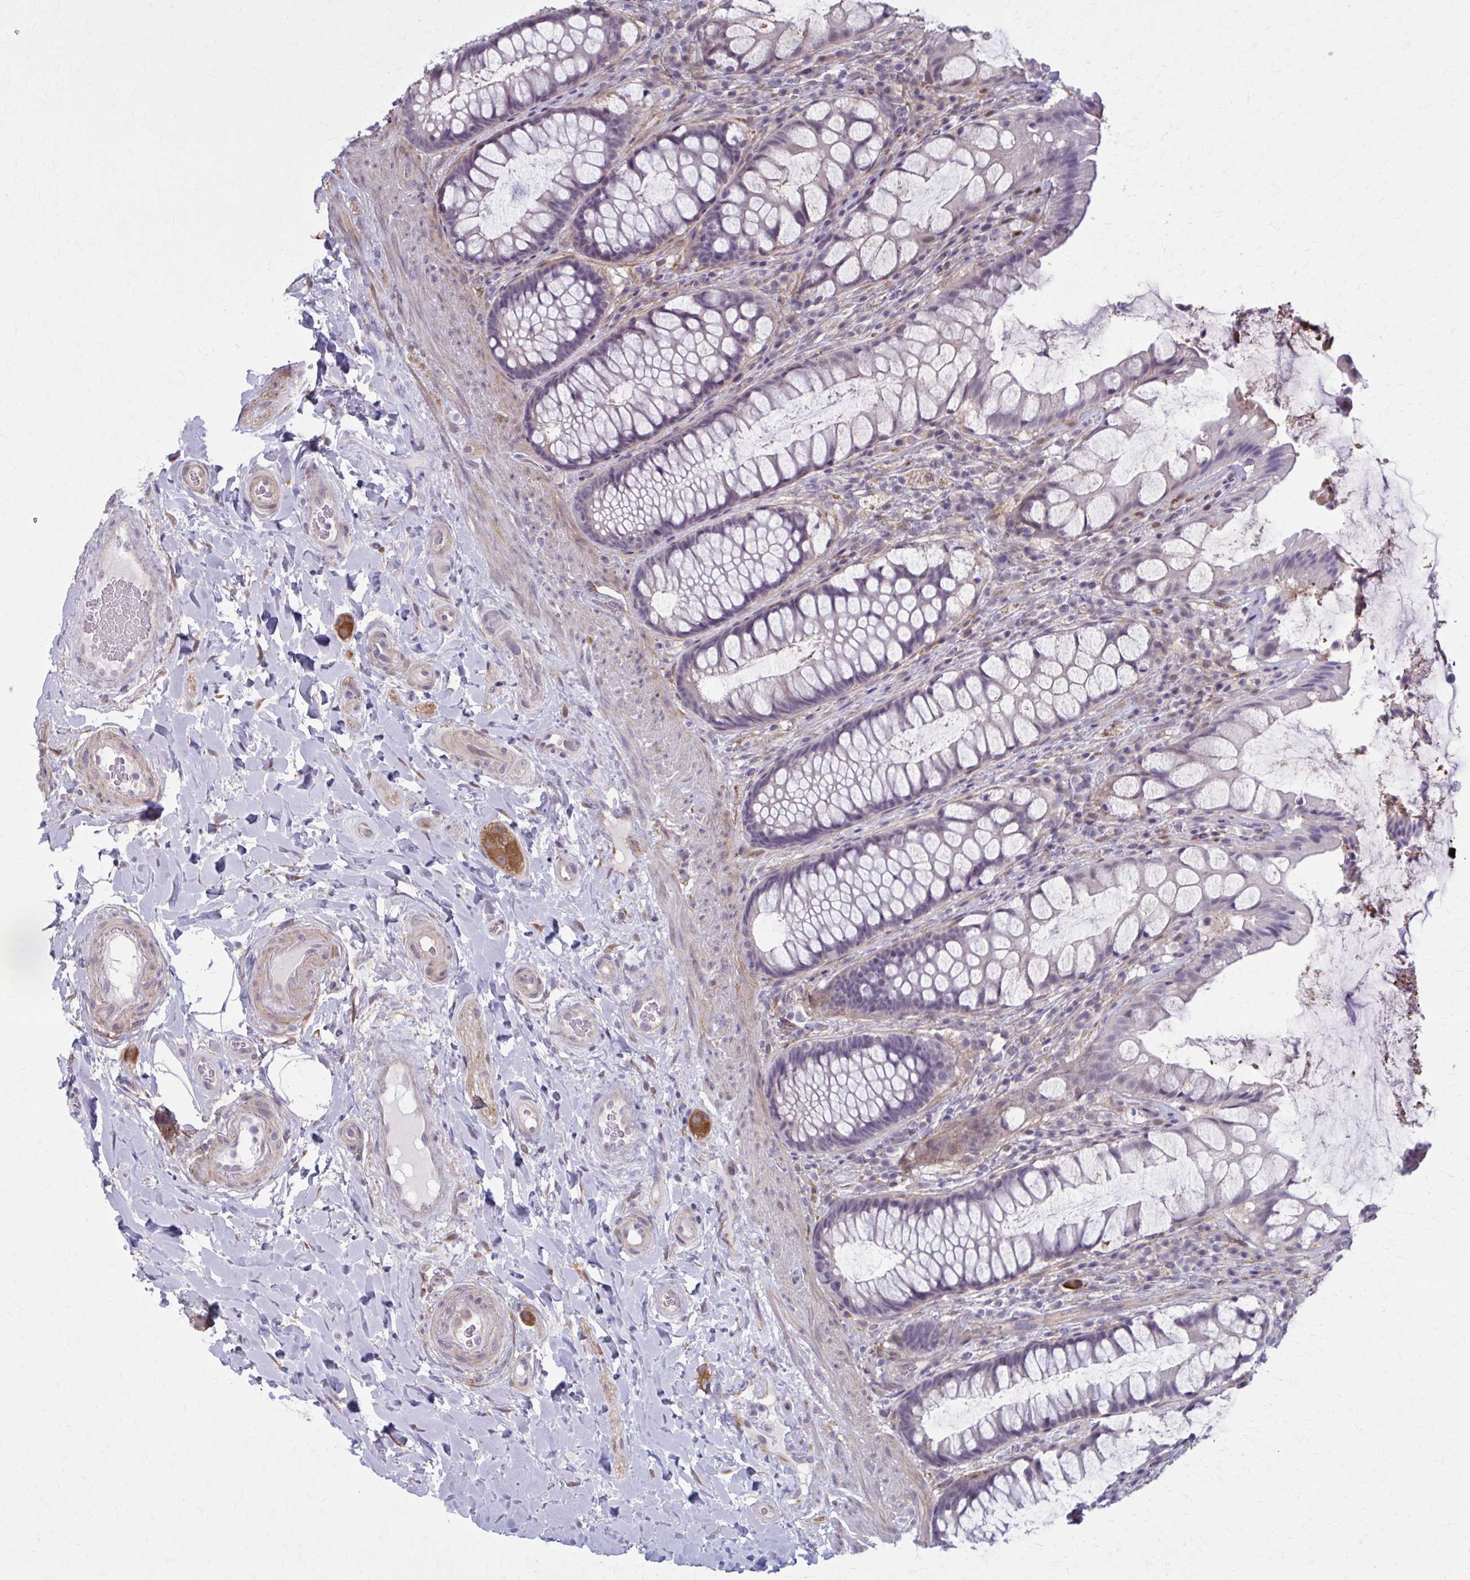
{"staining": {"intensity": "negative", "quantity": "none", "location": "none"}, "tissue": "rectum", "cell_type": "Glandular cells", "image_type": "normal", "snomed": [{"axis": "morphology", "description": "Normal tissue, NOS"}, {"axis": "topography", "description": "Rectum"}], "caption": "Benign rectum was stained to show a protein in brown. There is no significant staining in glandular cells. Nuclei are stained in blue.", "gene": "NUMBL", "patient": {"sex": "female", "age": 58}}